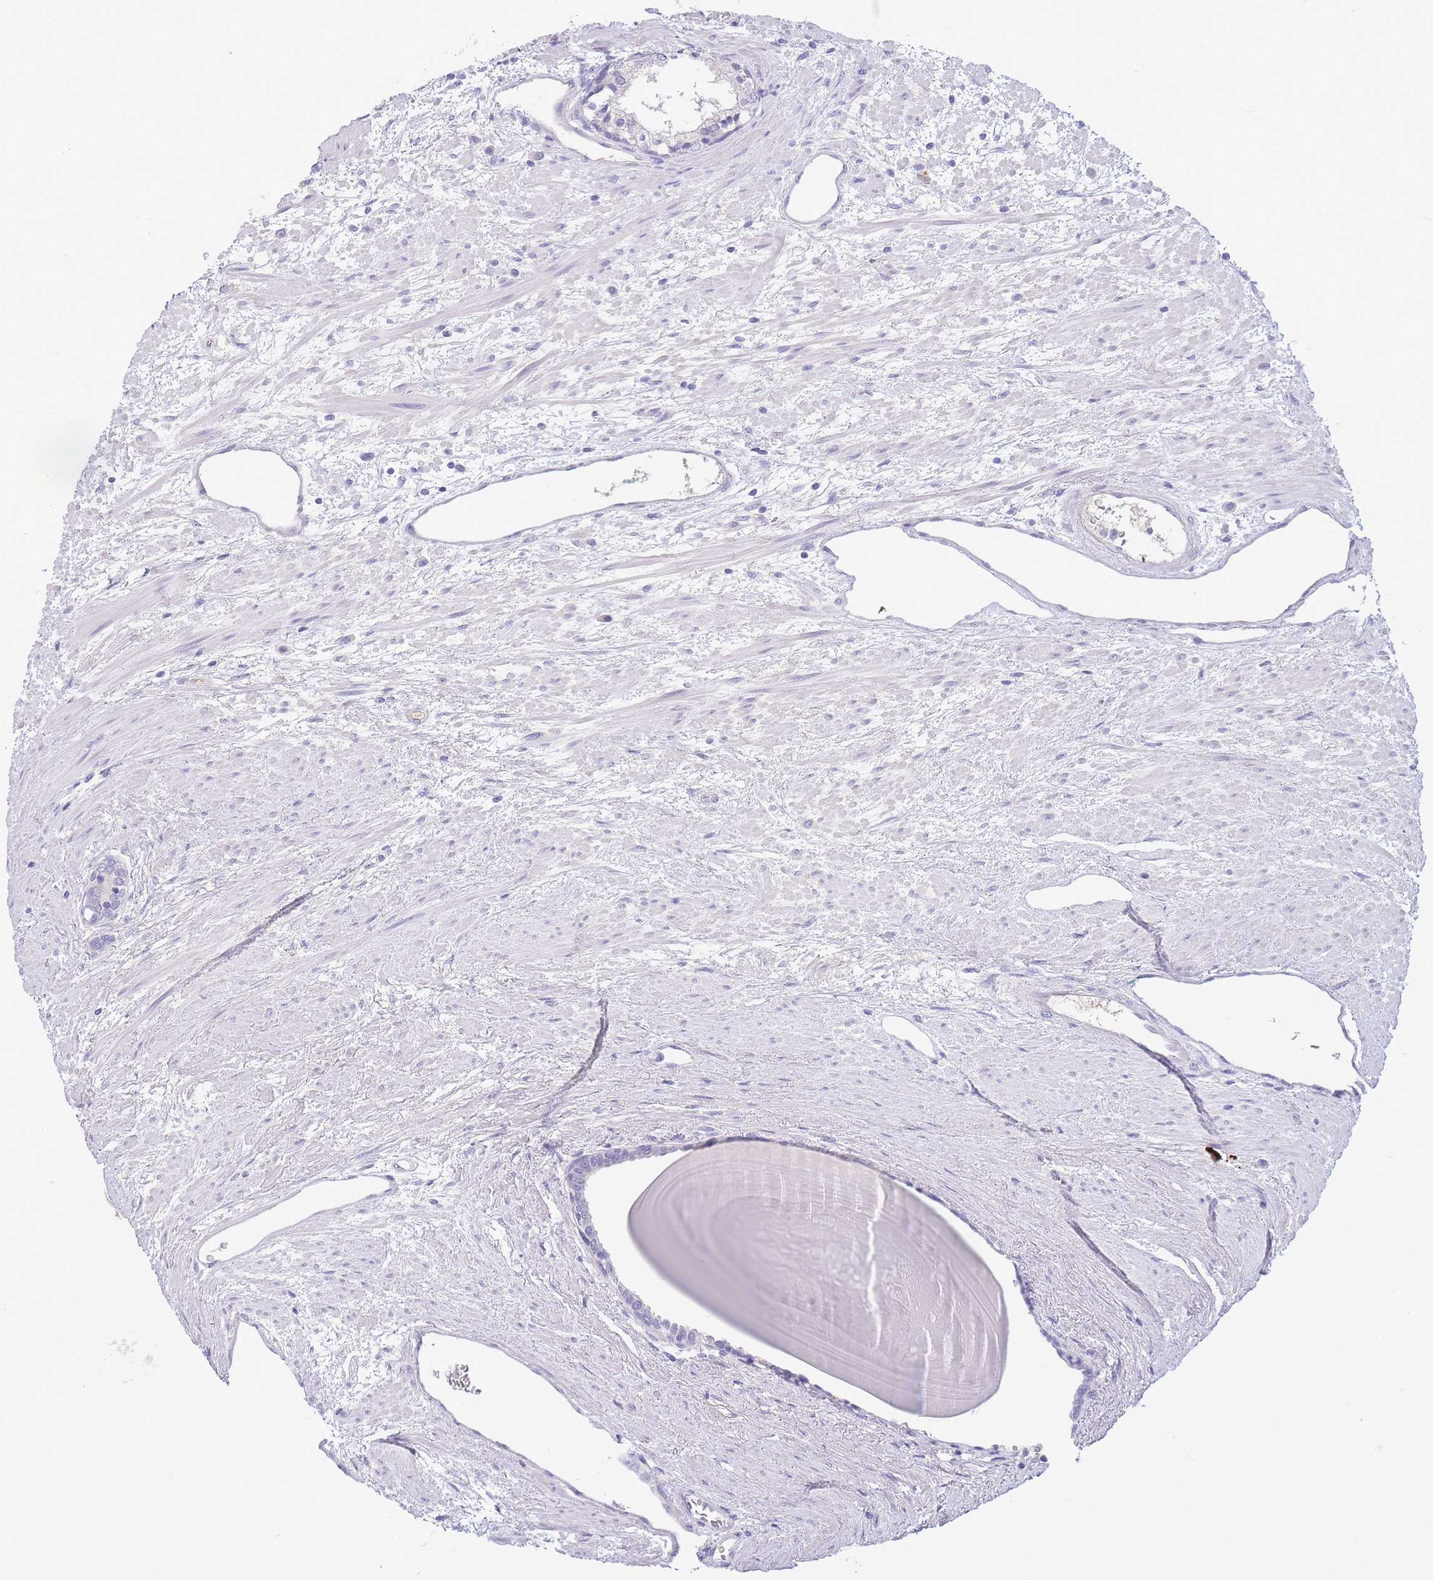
{"staining": {"intensity": "negative", "quantity": "none", "location": "none"}, "tissue": "prostate cancer", "cell_type": "Tumor cells", "image_type": "cancer", "snomed": [{"axis": "morphology", "description": "Adenocarcinoma, High grade"}, {"axis": "topography", "description": "Prostate"}], "caption": "The photomicrograph displays no significant expression in tumor cells of high-grade adenocarcinoma (prostate).", "gene": "ASAP3", "patient": {"sex": "male", "age": 69}}